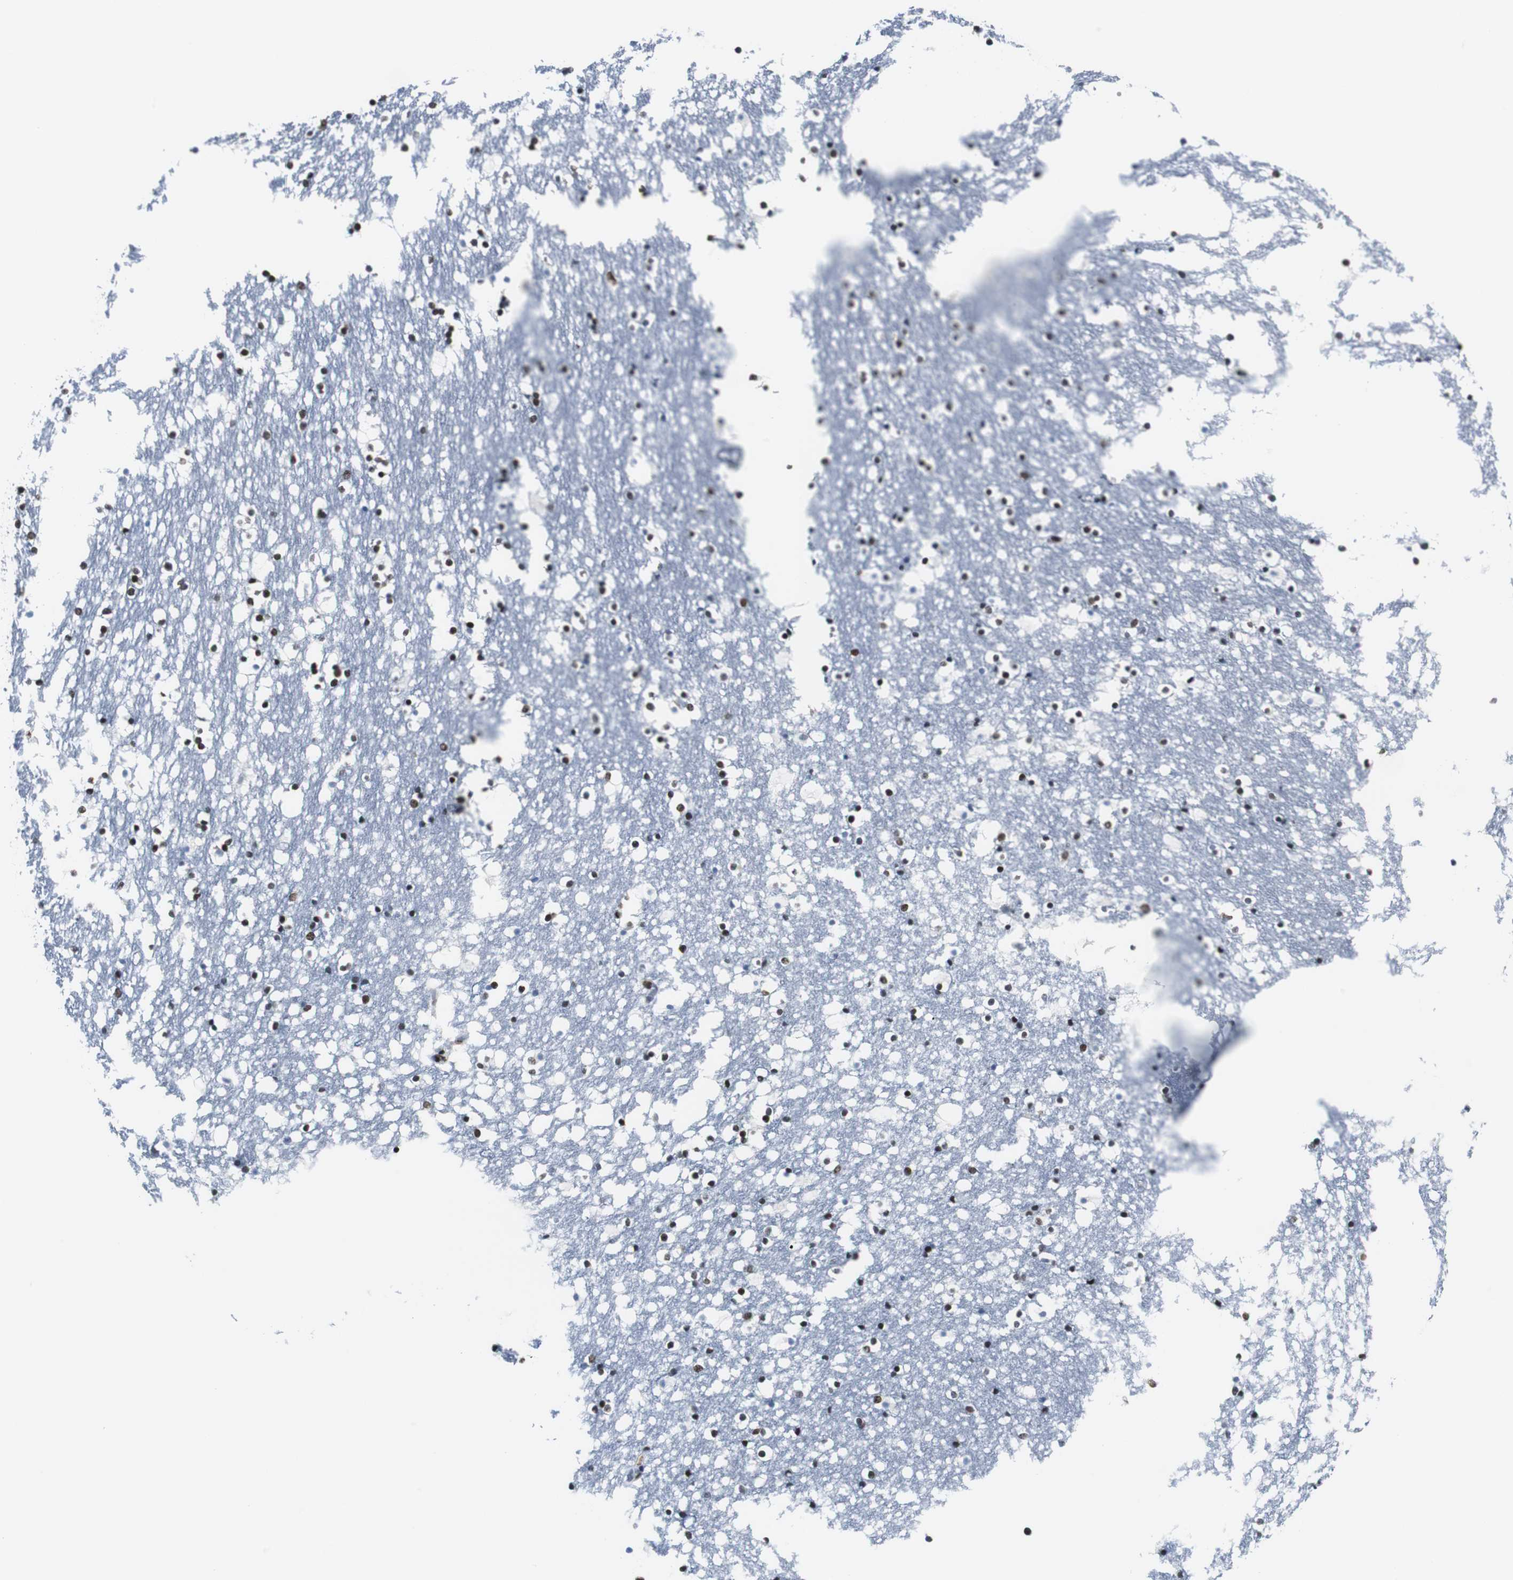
{"staining": {"intensity": "strong", "quantity": ">75%", "location": "nuclear"}, "tissue": "caudate", "cell_type": "Glial cells", "image_type": "normal", "snomed": [{"axis": "morphology", "description": "Normal tissue, NOS"}, {"axis": "topography", "description": "Lateral ventricle wall"}], "caption": "Immunohistochemical staining of benign caudate displays high levels of strong nuclear positivity in approximately >75% of glial cells.", "gene": "XRCC1", "patient": {"sex": "male", "age": 45}}